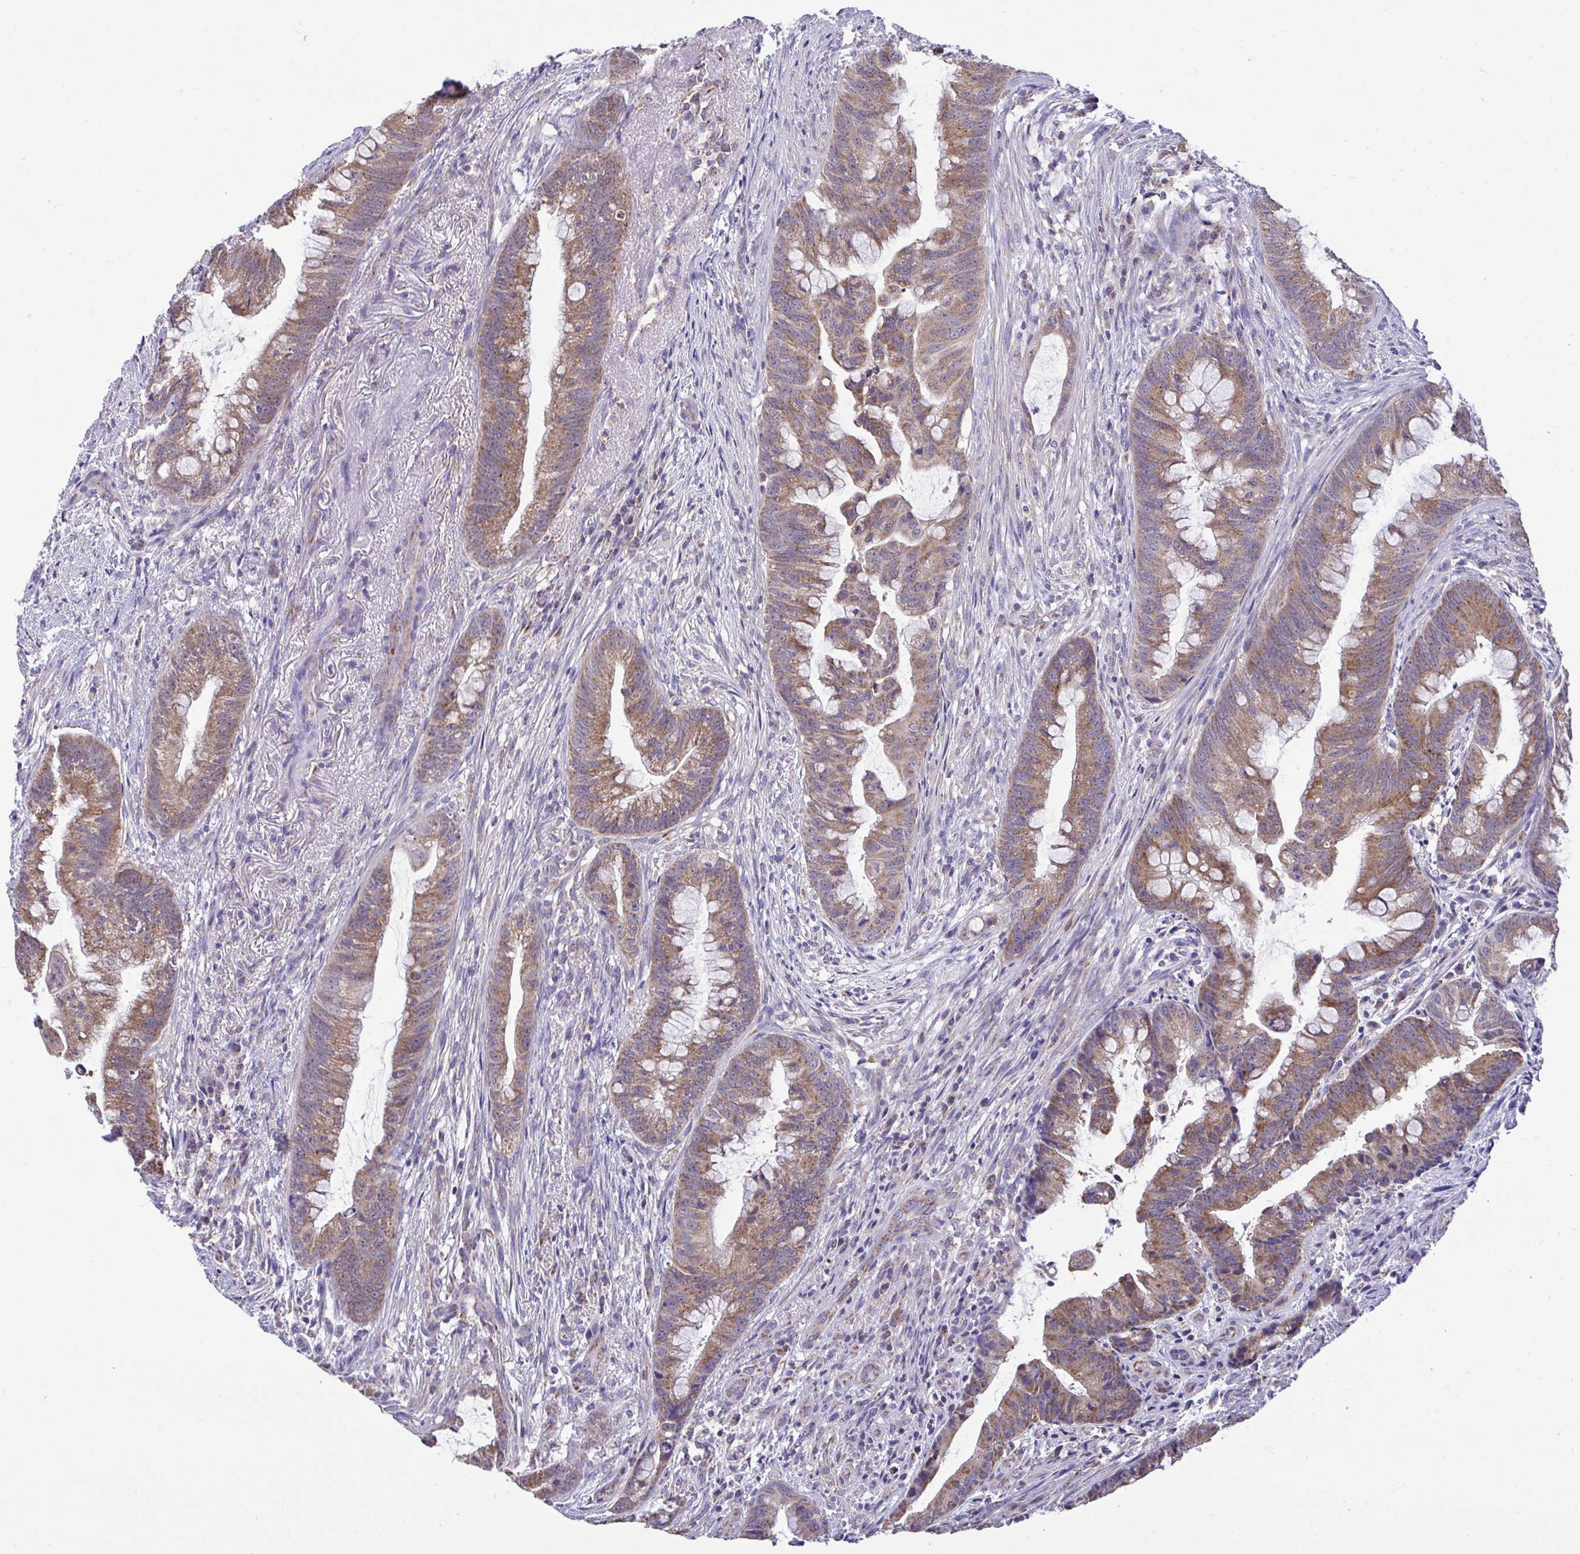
{"staining": {"intensity": "moderate", "quantity": ">75%", "location": "cytoplasmic/membranous"}, "tissue": "colorectal cancer", "cell_type": "Tumor cells", "image_type": "cancer", "snomed": [{"axis": "morphology", "description": "Adenocarcinoma, NOS"}, {"axis": "topography", "description": "Colon"}], "caption": "Adenocarcinoma (colorectal) stained with immunohistochemistry demonstrates moderate cytoplasmic/membranous positivity in approximately >75% of tumor cells. Nuclei are stained in blue.", "gene": "SARS2", "patient": {"sex": "male", "age": 62}}